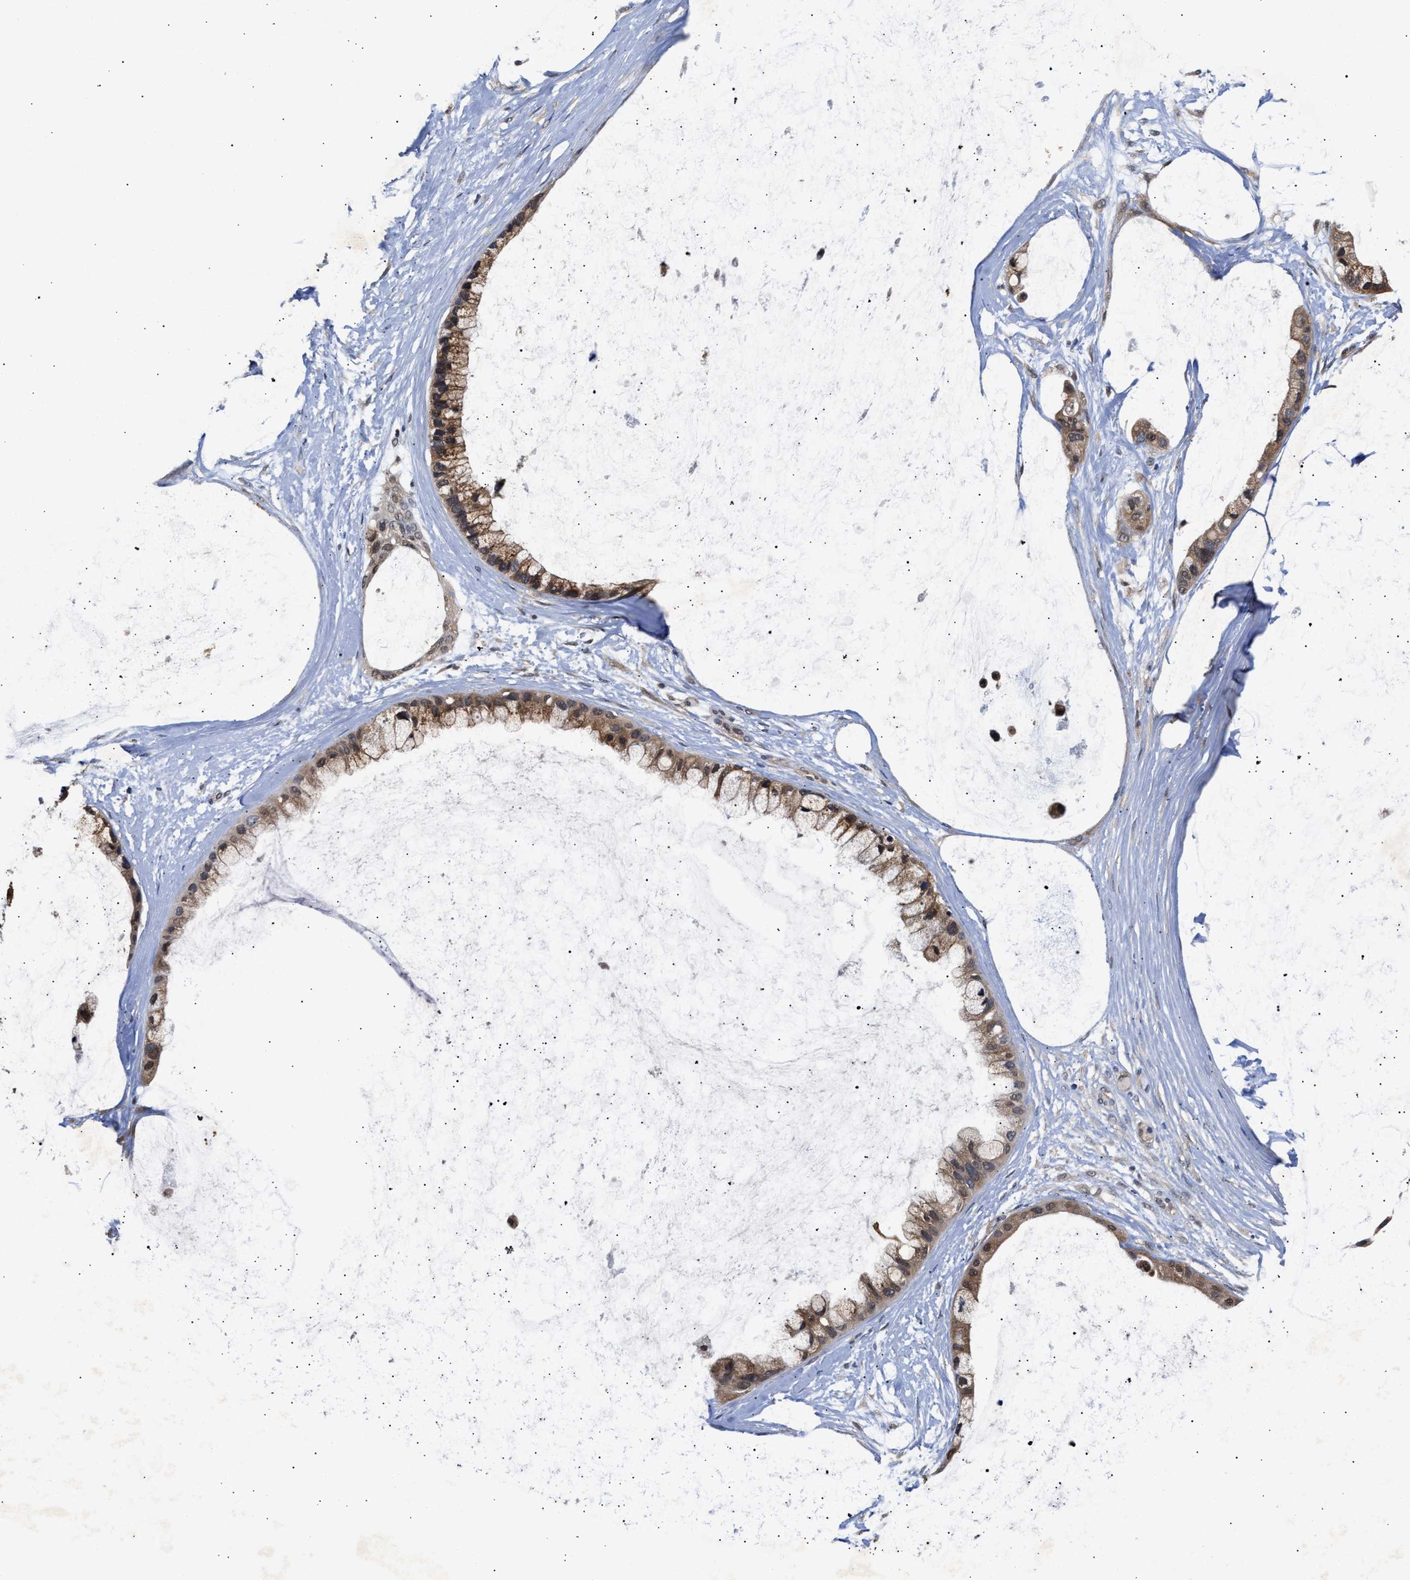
{"staining": {"intensity": "moderate", "quantity": ">75%", "location": "cytoplasmic/membranous"}, "tissue": "ovarian cancer", "cell_type": "Tumor cells", "image_type": "cancer", "snomed": [{"axis": "morphology", "description": "Cystadenocarcinoma, mucinous, NOS"}, {"axis": "topography", "description": "Ovary"}], "caption": "Immunohistochemistry micrograph of neoplastic tissue: human ovarian cancer (mucinous cystadenocarcinoma) stained using IHC reveals medium levels of moderate protein expression localized specifically in the cytoplasmic/membranous of tumor cells, appearing as a cytoplasmic/membranous brown color.", "gene": "CLIP2", "patient": {"sex": "female", "age": 39}}